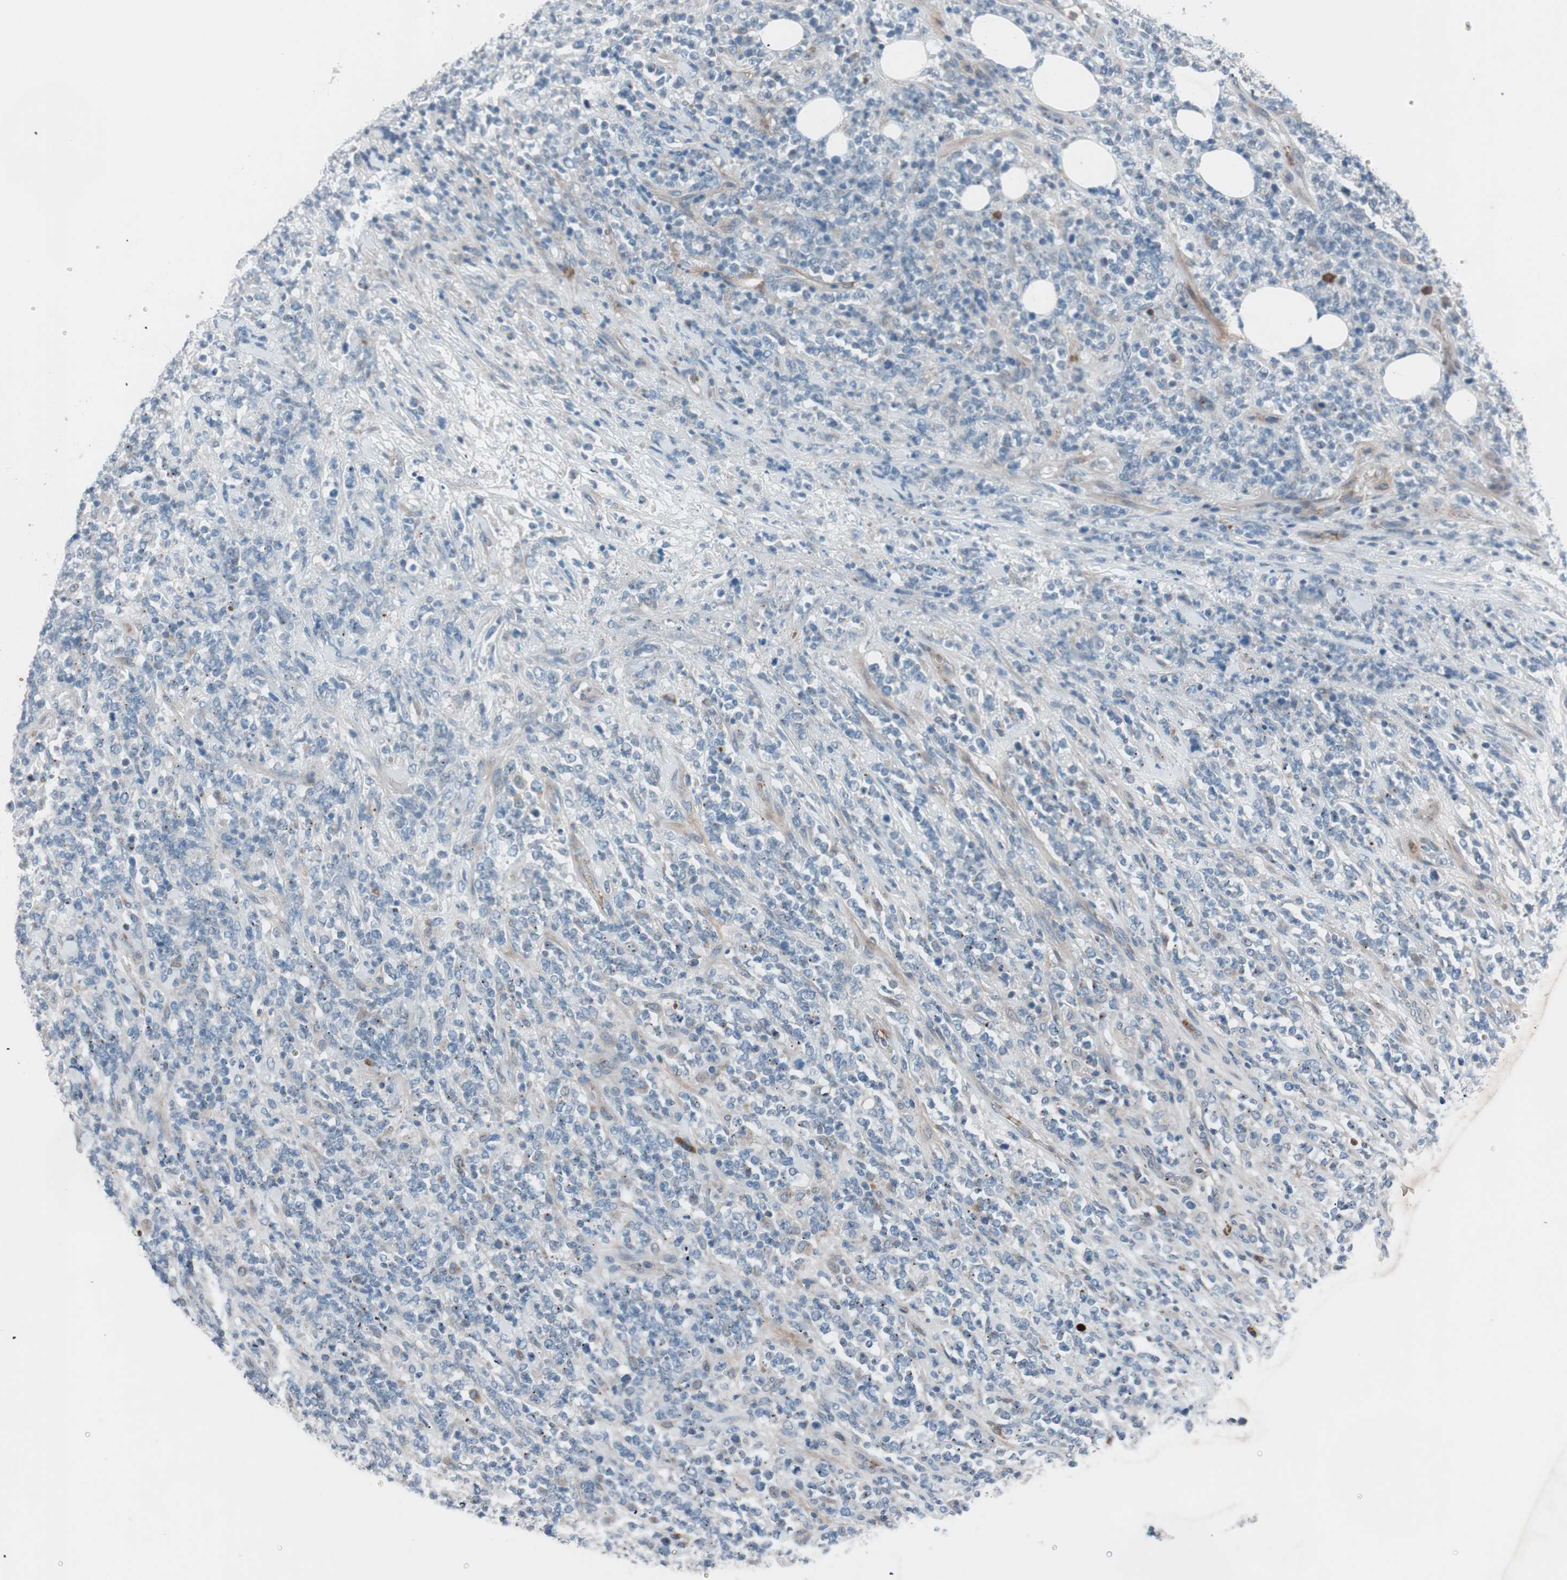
{"staining": {"intensity": "moderate", "quantity": "<25%", "location": "cytoplasmic/membranous"}, "tissue": "lymphoma", "cell_type": "Tumor cells", "image_type": "cancer", "snomed": [{"axis": "morphology", "description": "Malignant lymphoma, non-Hodgkin's type, High grade"}, {"axis": "topography", "description": "Soft tissue"}], "caption": "IHC staining of lymphoma, which reveals low levels of moderate cytoplasmic/membranous expression in about <25% of tumor cells indicating moderate cytoplasmic/membranous protein expression. The staining was performed using DAB (brown) for protein detection and nuclei were counterstained in hematoxylin (blue).", "gene": "GRB7", "patient": {"sex": "male", "age": 18}}